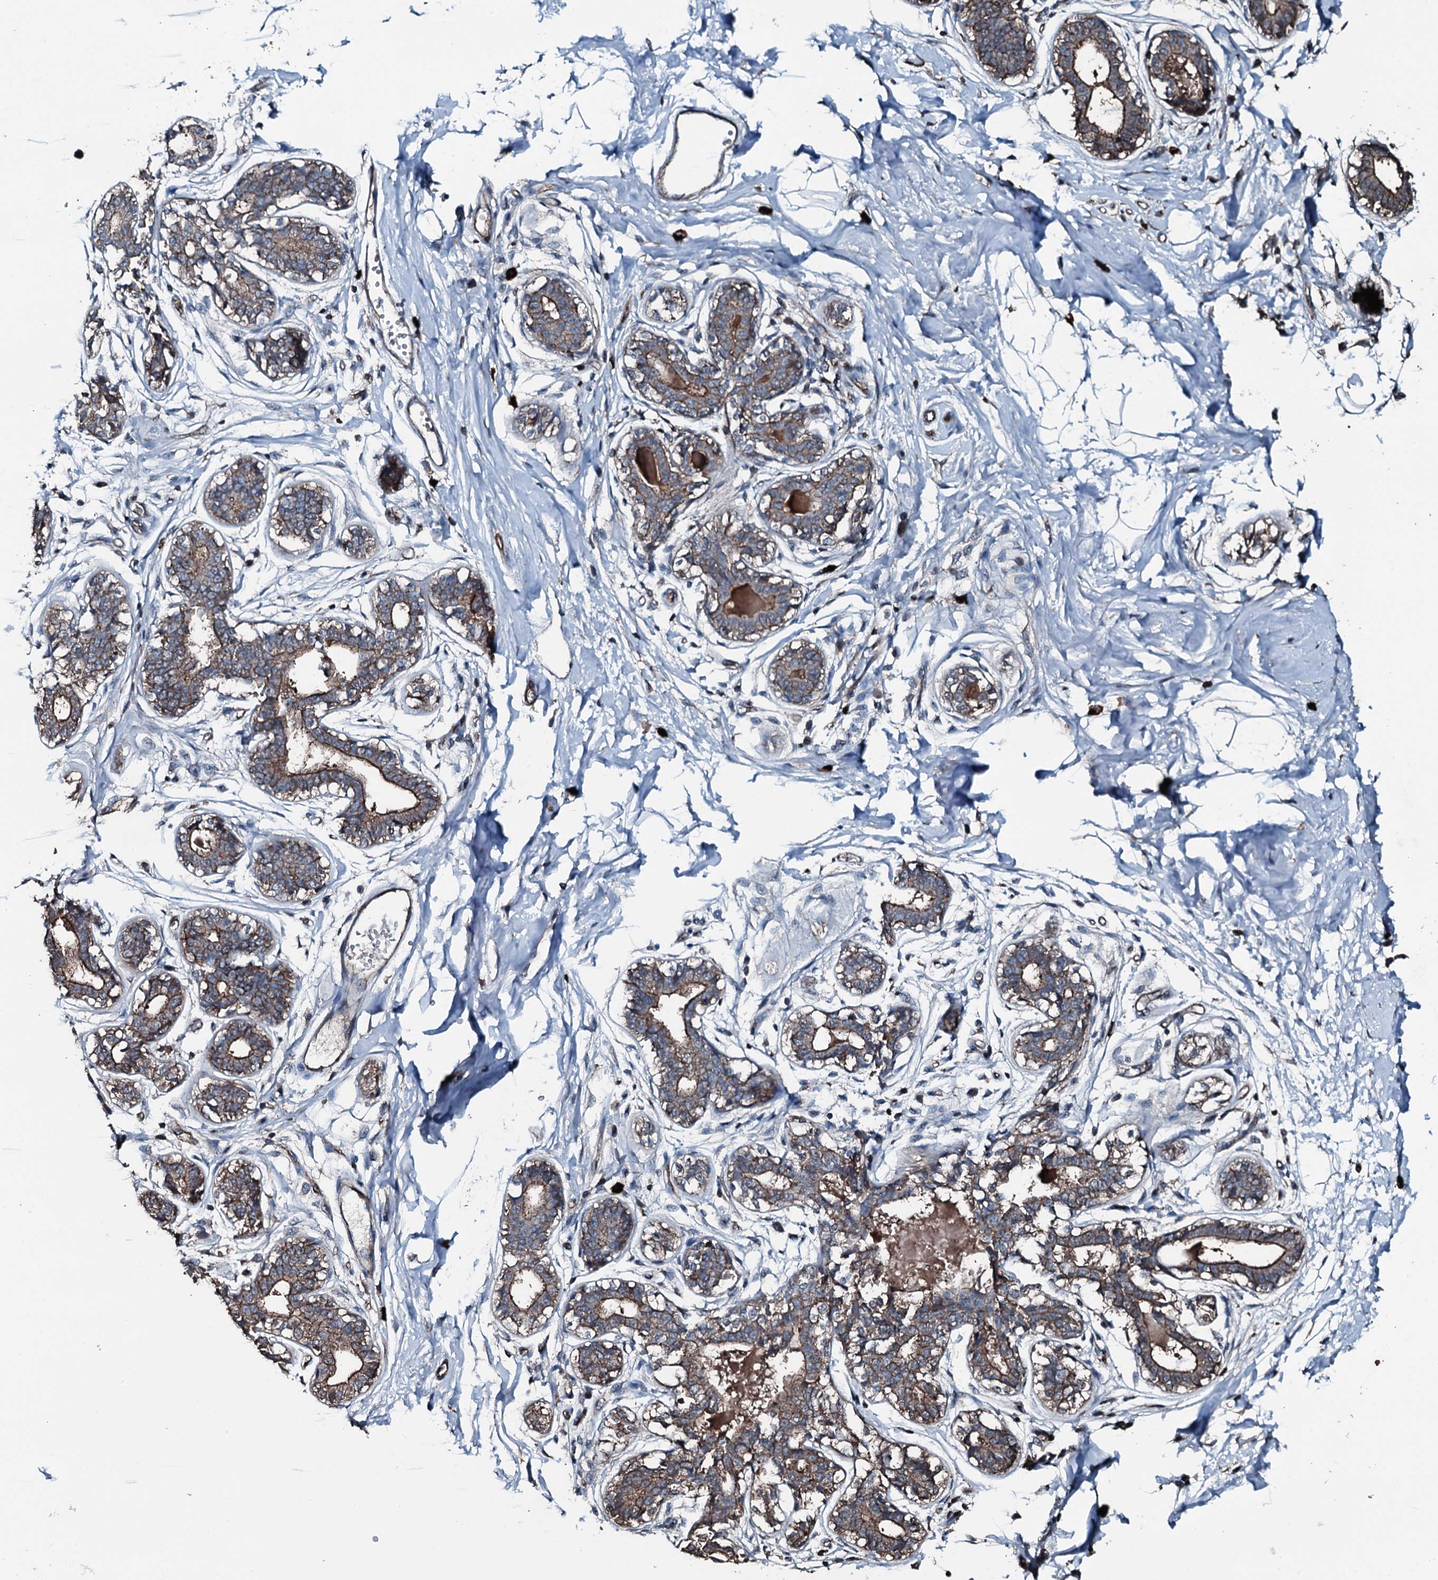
{"staining": {"intensity": "negative", "quantity": "none", "location": "none"}, "tissue": "breast", "cell_type": "Adipocytes", "image_type": "normal", "snomed": [{"axis": "morphology", "description": "Normal tissue, NOS"}, {"axis": "topography", "description": "Breast"}], "caption": "IHC photomicrograph of normal breast: human breast stained with DAB reveals no significant protein staining in adipocytes. The staining is performed using DAB brown chromogen with nuclei counter-stained in using hematoxylin.", "gene": "SLC25A38", "patient": {"sex": "female", "age": 45}}